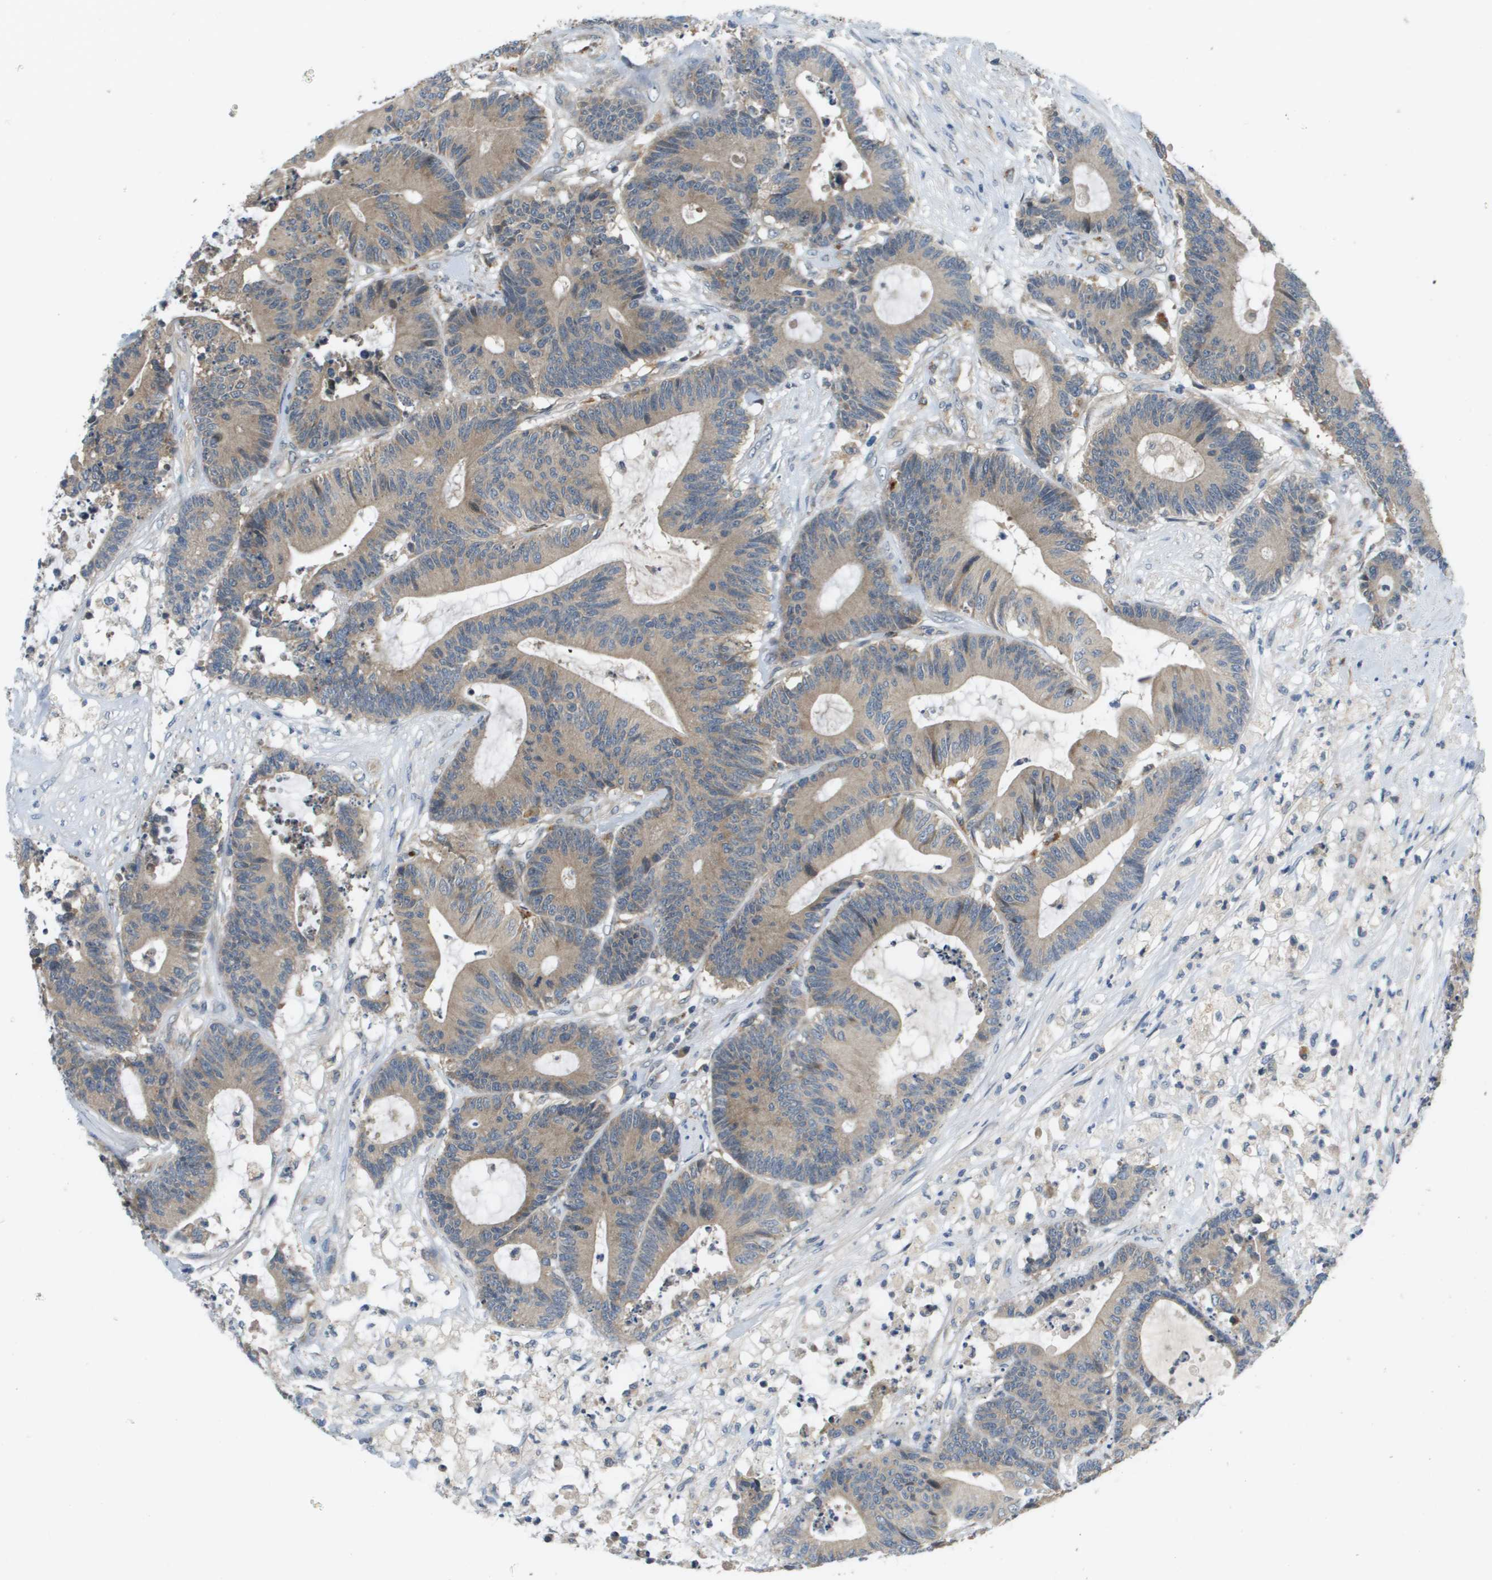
{"staining": {"intensity": "weak", "quantity": "25%-75%", "location": "cytoplasmic/membranous"}, "tissue": "colorectal cancer", "cell_type": "Tumor cells", "image_type": "cancer", "snomed": [{"axis": "morphology", "description": "Adenocarcinoma, NOS"}, {"axis": "topography", "description": "Colon"}], "caption": "Tumor cells exhibit low levels of weak cytoplasmic/membranous positivity in about 25%-75% of cells in colorectal cancer (adenocarcinoma).", "gene": "SLC25A20", "patient": {"sex": "female", "age": 84}}